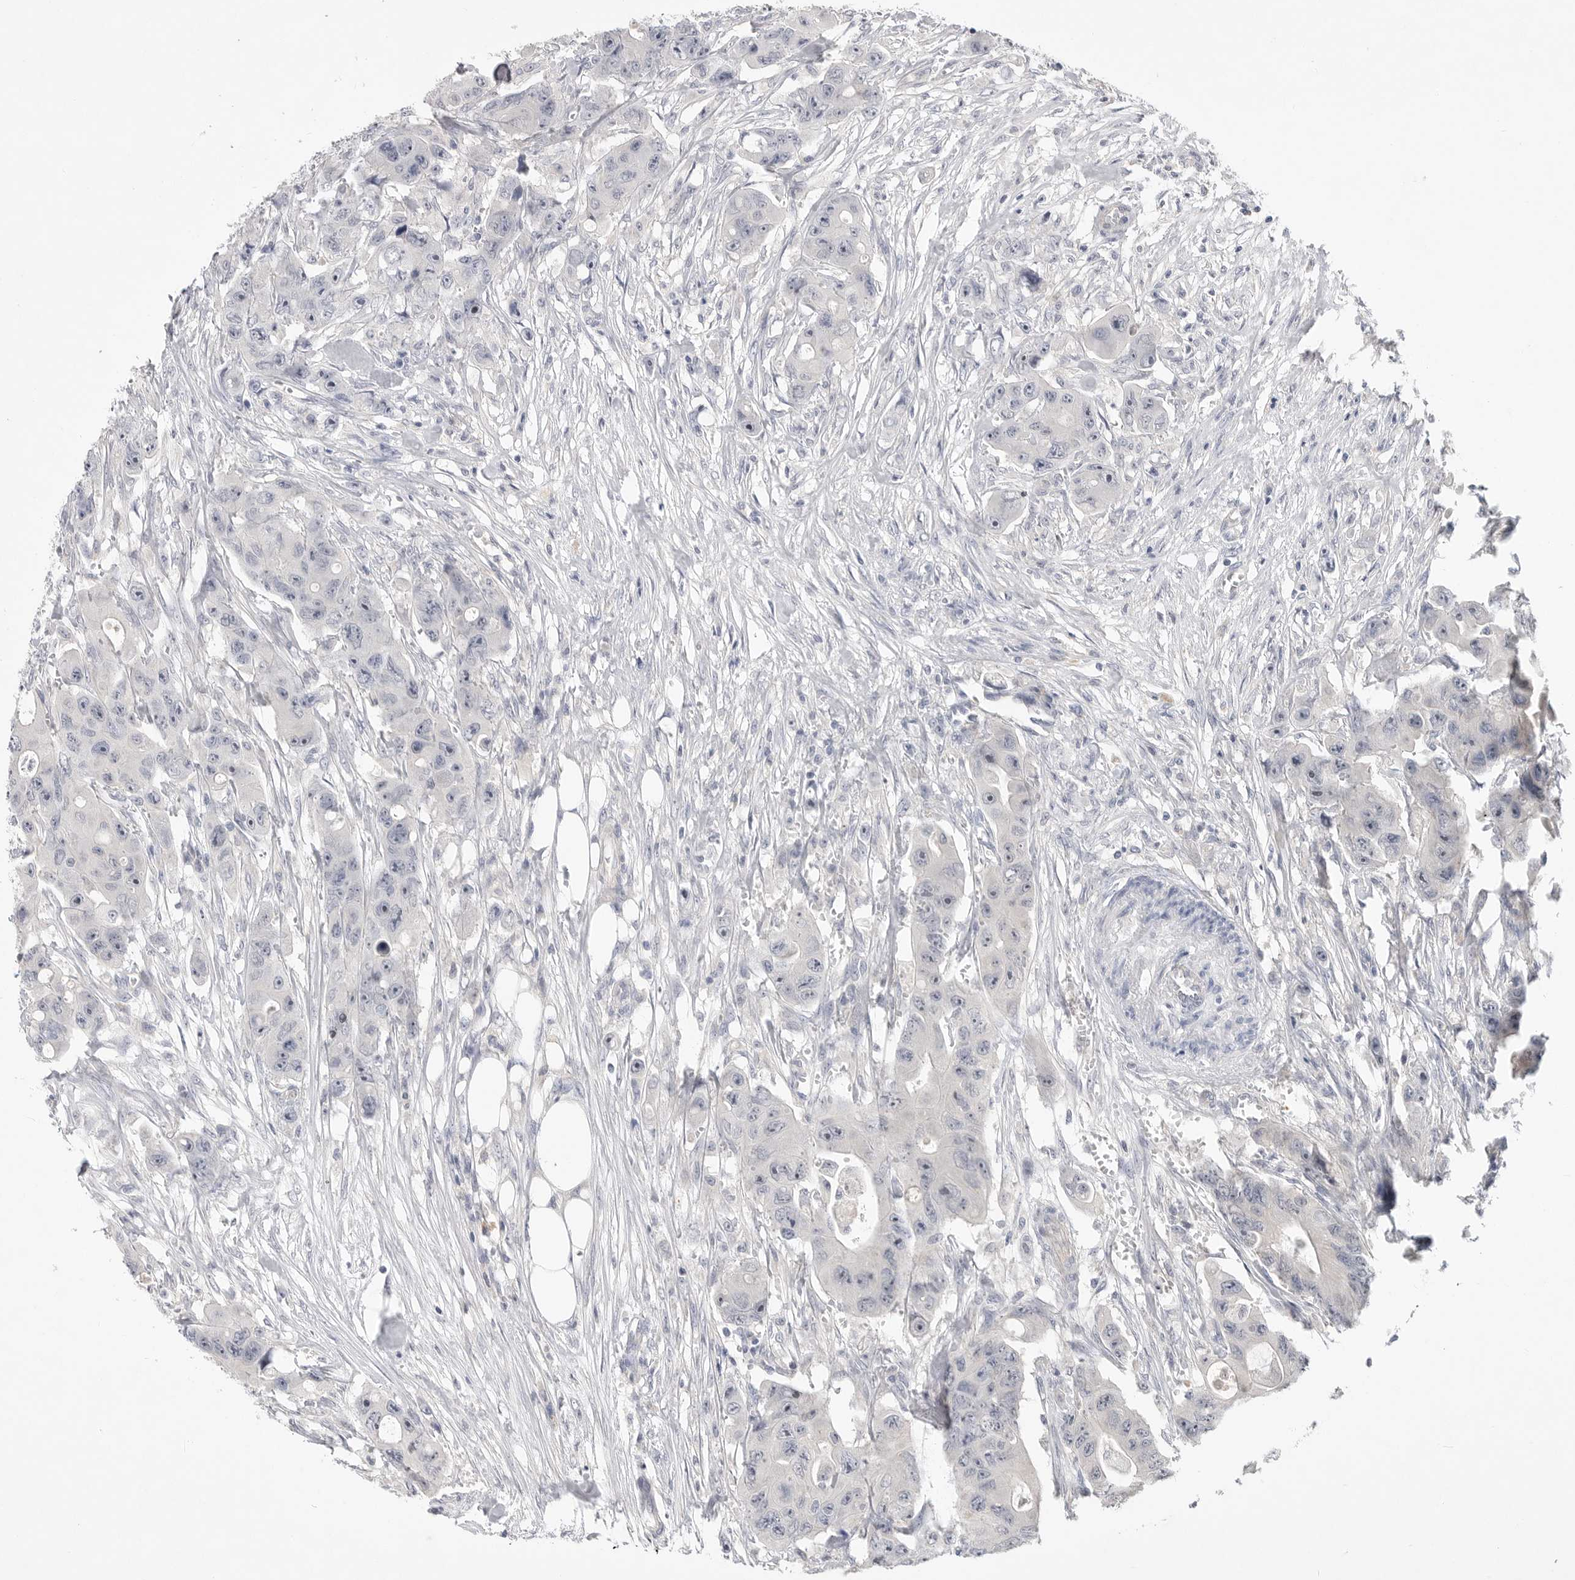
{"staining": {"intensity": "negative", "quantity": "none", "location": "none"}, "tissue": "colorectal cancer", "cell_type": "Tumor cells", "image_type": "cancer", "snomed": [{"axis": "morphology", "description": "Adenocarcinoma, NOS"}, {"axis": "topography", "description": "Colon"}], "caption": "The micrograph demonstrates no staining of tumor cells in colorectal cancer (adenocarcinoma).", "gene": "ITGAD", "patient": {"sex": "female", "age": 46}}